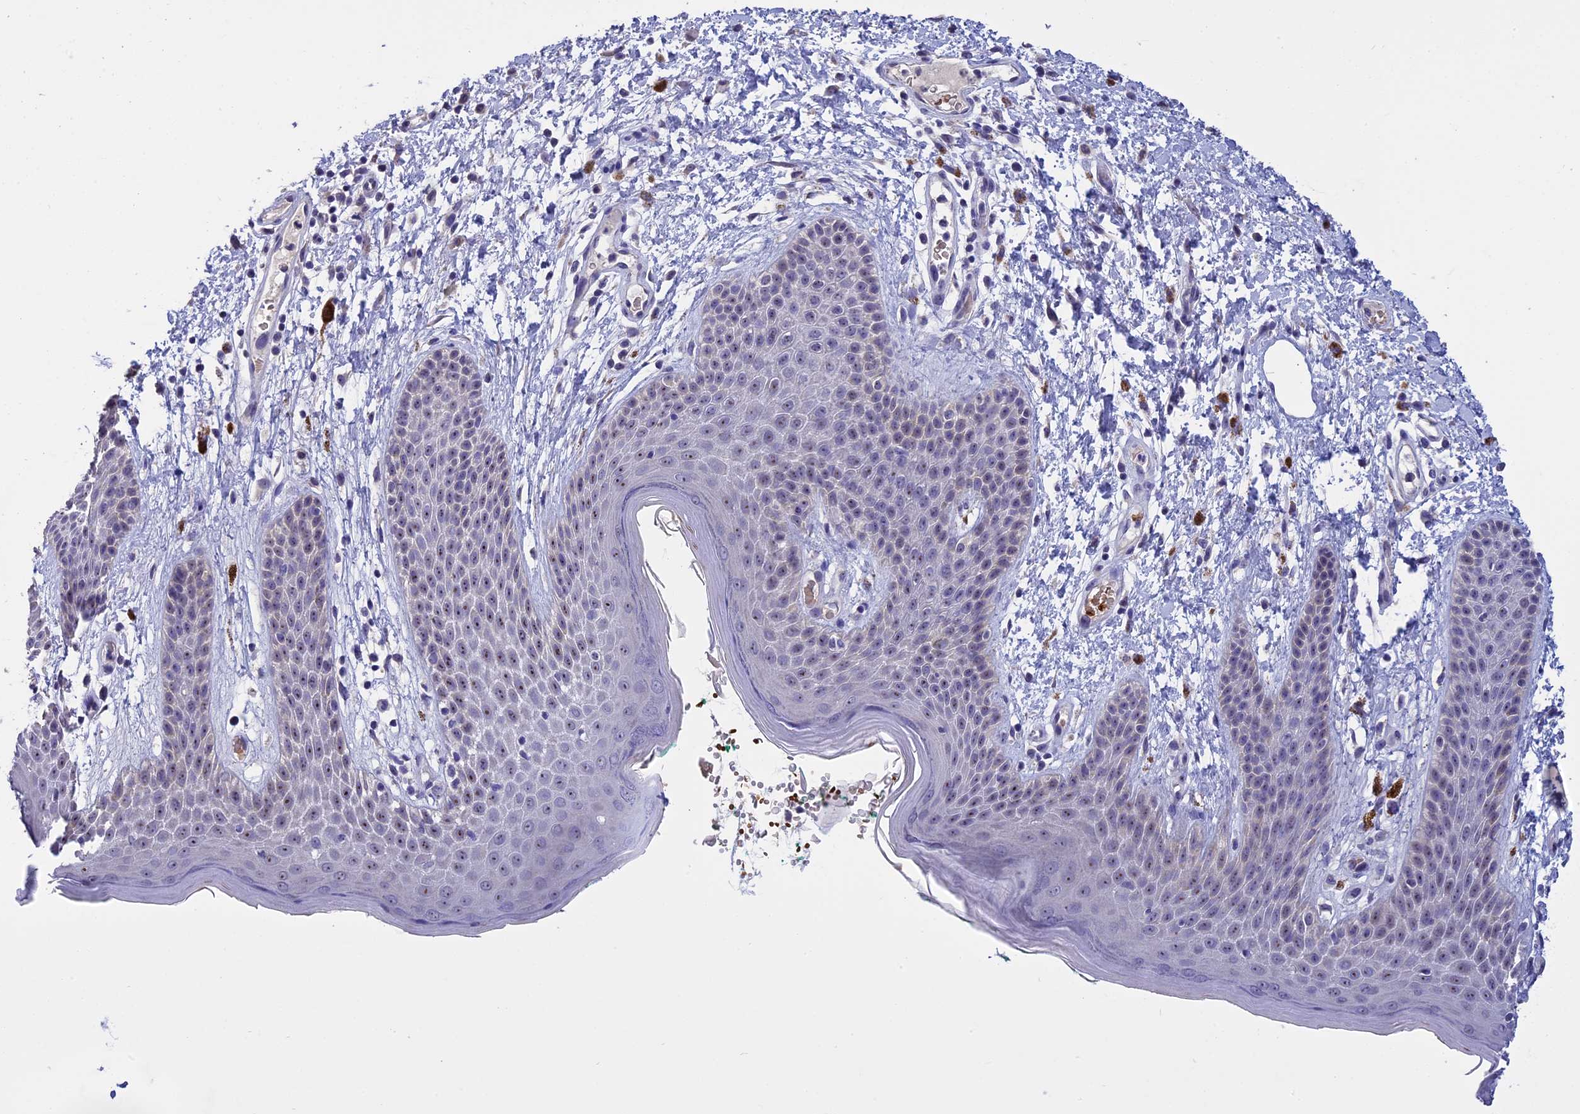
{"staining": {"intensity": "moderate", "quantity": "<25%", "location": "nuclear"}, "tissue": "skin", "cell_type": "Epidermal cells", "image_type": "normal", "snomed": [{"axis": "morphology", "description": "Normal tissue, NOS"}, {"axis": "topography", "description": "Anal"}], "caption": "Immunohistochemical staining of normal human skin exhibits <25% levels of moderate nuclear protein expression in approximately <25% of epidermal cells.", "gene": "KNOP1", "patient": {"sex": "male", "age": 74}}